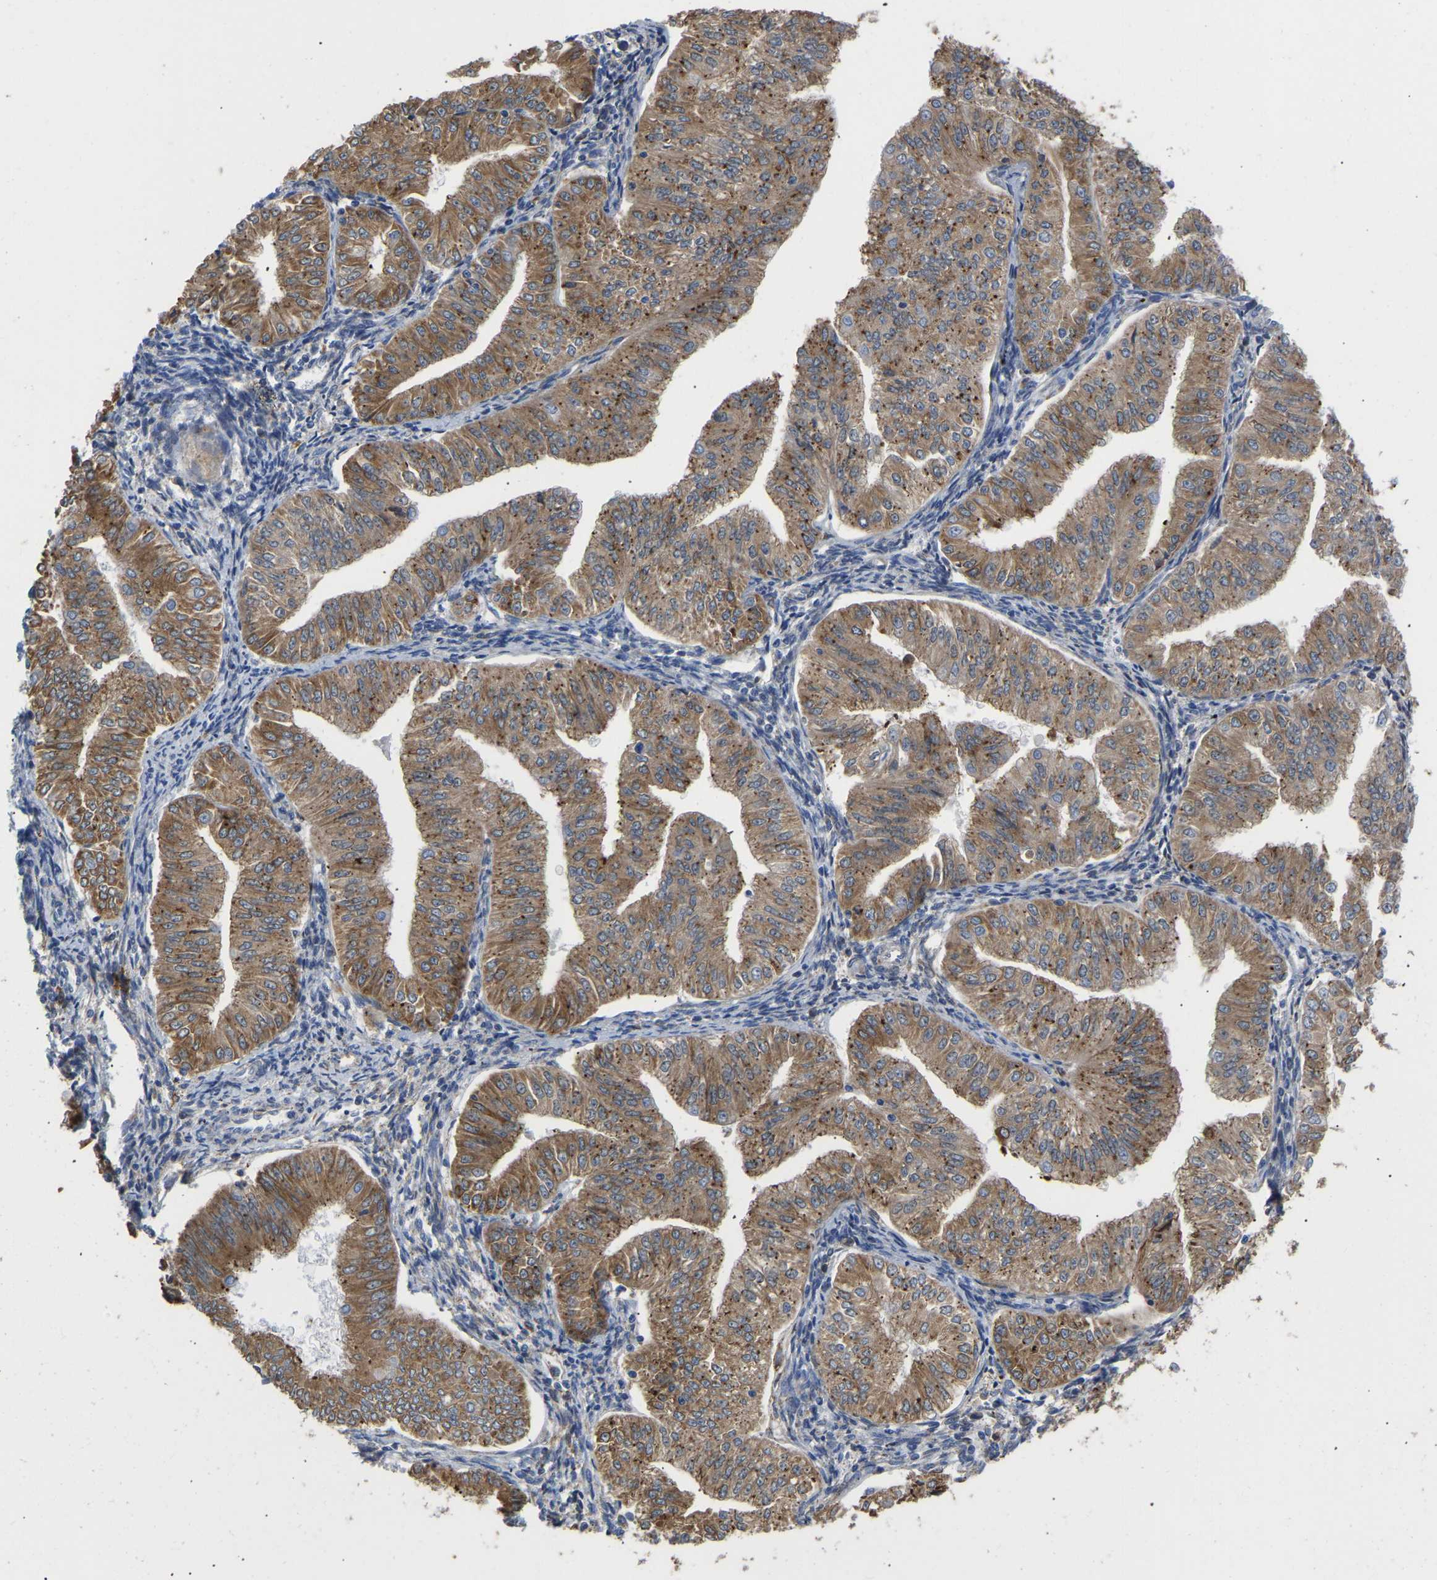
{"staining": {"intensity": "moderate", "quantity": ">75%", "location": "cytoplasmic/membranous"}, "tissue": "endometrial cancer", "cell_type": "Tumor cells", "image_type": "cancer", "snomed": [{"axis": "morphology", "description": "Normal tissue, NOS"}, {"axis": "morphology", "description": "Adenocarcinoma, NOS"}, {"axis": "topography", "description": "Endometrium"}], "caption": "IHC staining of endometrial cancer (adenocarcinoma), which exhibits medium levels of moderate cytoplasmic/membranous staining in about >75% of tumor cells indicating moderate cytoplasmic/membranous protein staining. The staining was performed using DAB (brown) for protein detection and nuclei were counterstained in hematoxylin (blue).", "gene": "P4HB", "patient": {"sex": "female", "age": 53}}